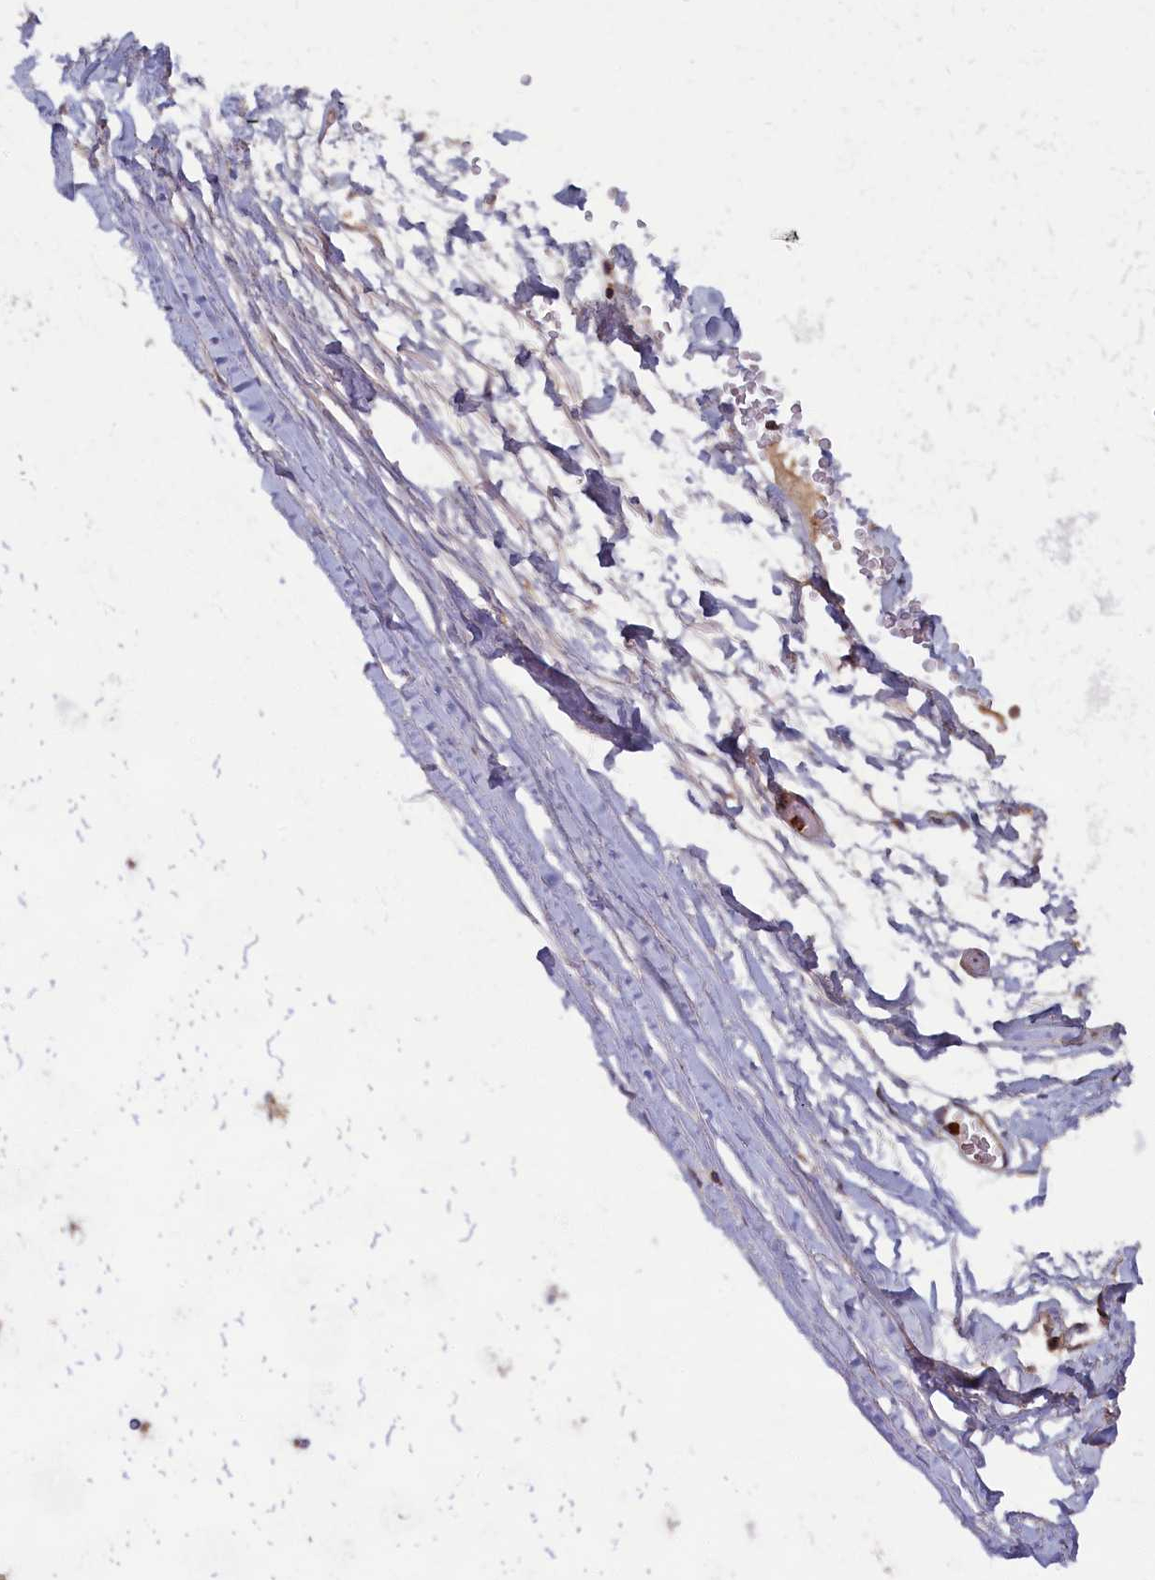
{"staining": {"intensity": "negative", "quantity": "none", "location": "none"}, "tissue": "adipose tissue", "cell_type": "Adipocytes", "image_type": "normal", "snomed": [{"axis": "morphology", "description": "Normal tissue, NOS"}, {"axis": "topography", "description": "Lymph node"}, {"axis": "topography", "description": "Bronchus"}], "caption": "High power microscopy photomicrograph of an immunohistochemistry image of normal adipose tissue, revealing no significant staining in adipocytes.", "gene": "TNK2", "patient": {"sex": "male", "age": 63}}